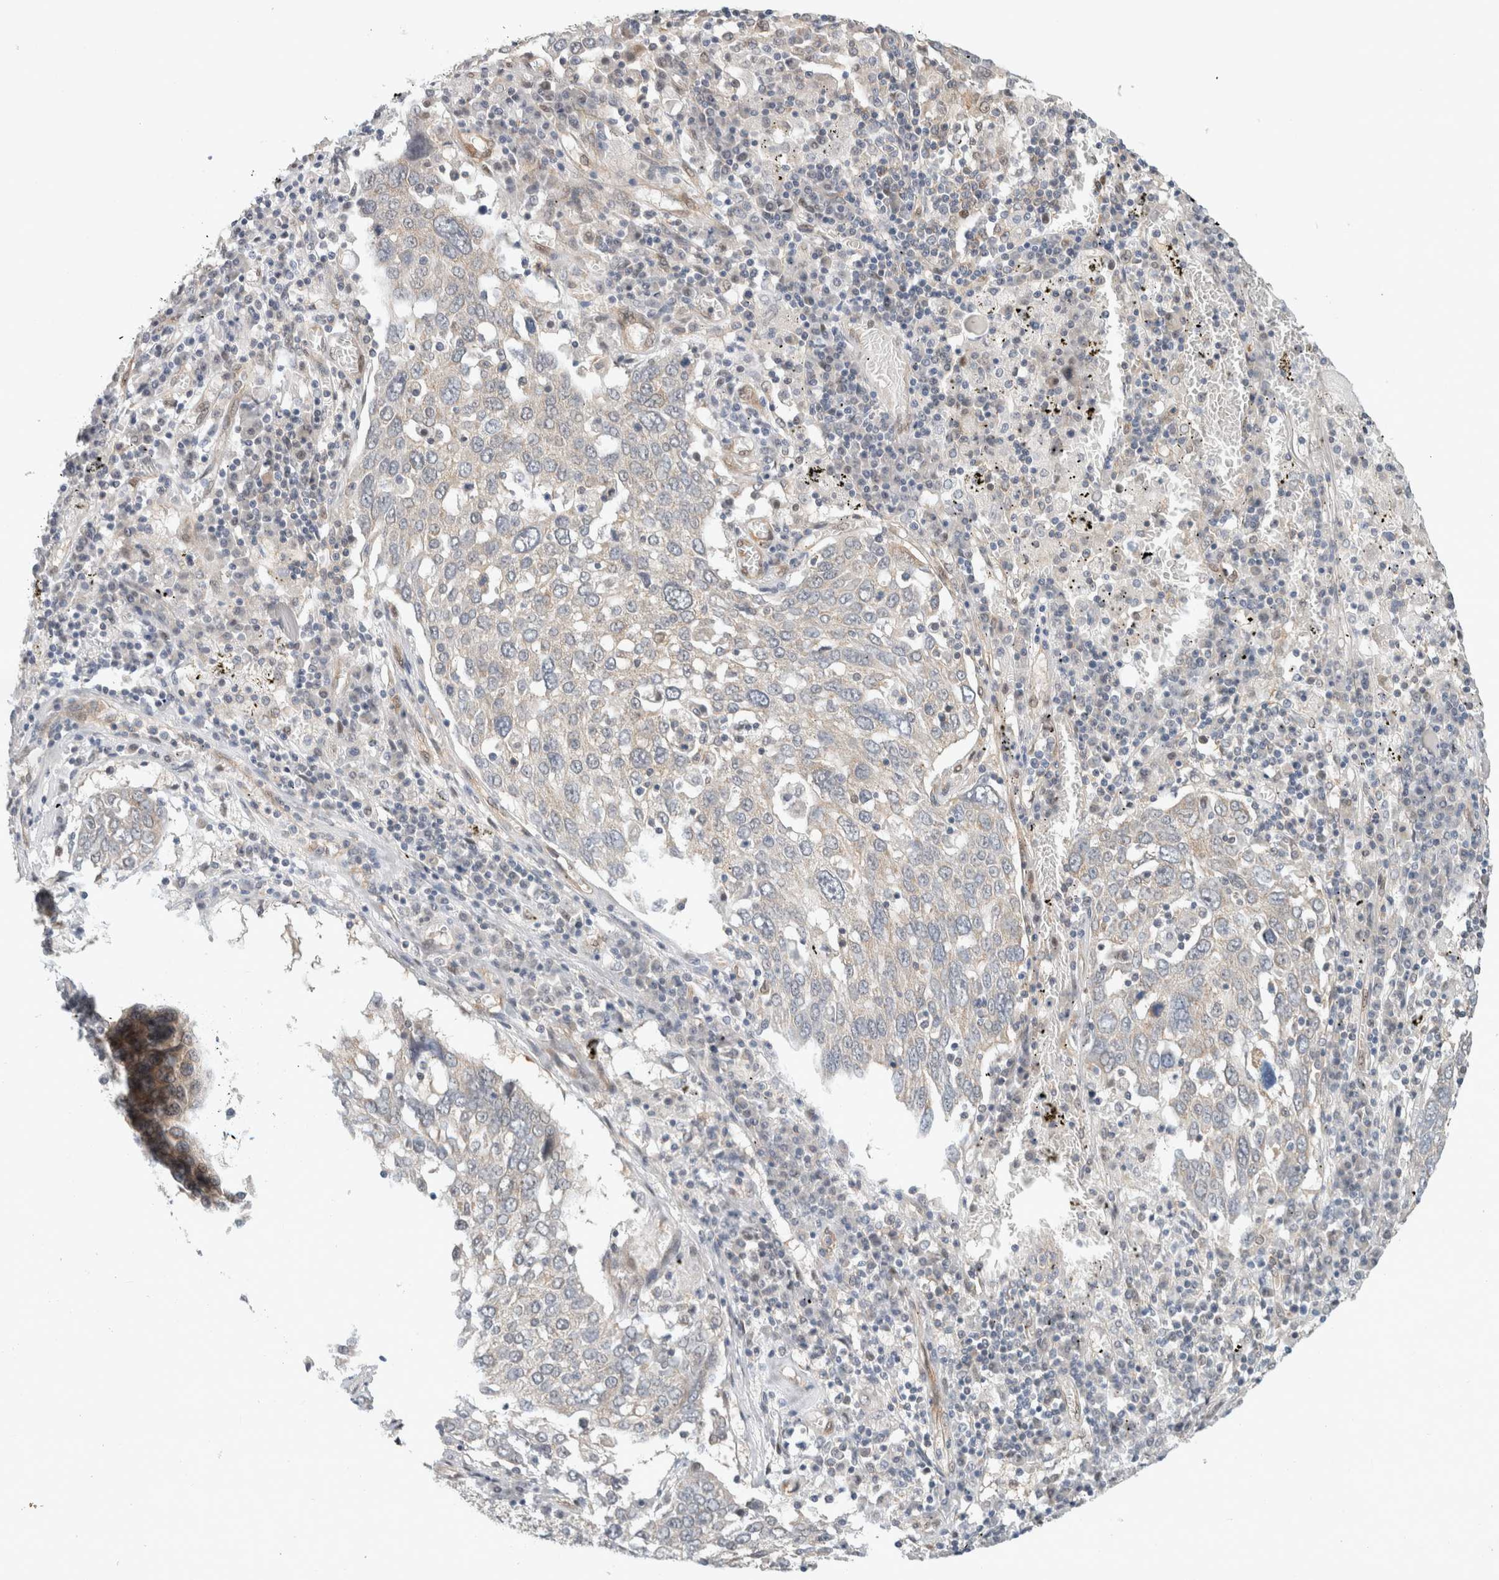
{"staining": {"intensity": "negative", "quantity": "none", "location": "none"}, "tissue": "lung cancer", "cell_type": "Tumor cells", "image_type": "cancer", "snomed": [{"axis": "morphology", "description": "Squamous cell carcinoma, NOS"}, {"axis": "topography", "description": "Lung"}], "caption": "IHC image of human lung cancer stained for a protein (brown), which exhibits no positivity in tumor cells. The staining was performed using DAB to visualize the protein expression in brown, while the nuclei were stained in blue with hematoxylin (Magnification: 20x).", "gene": "EIF4G3", "patient": {"sex": "male", "age": 65}}